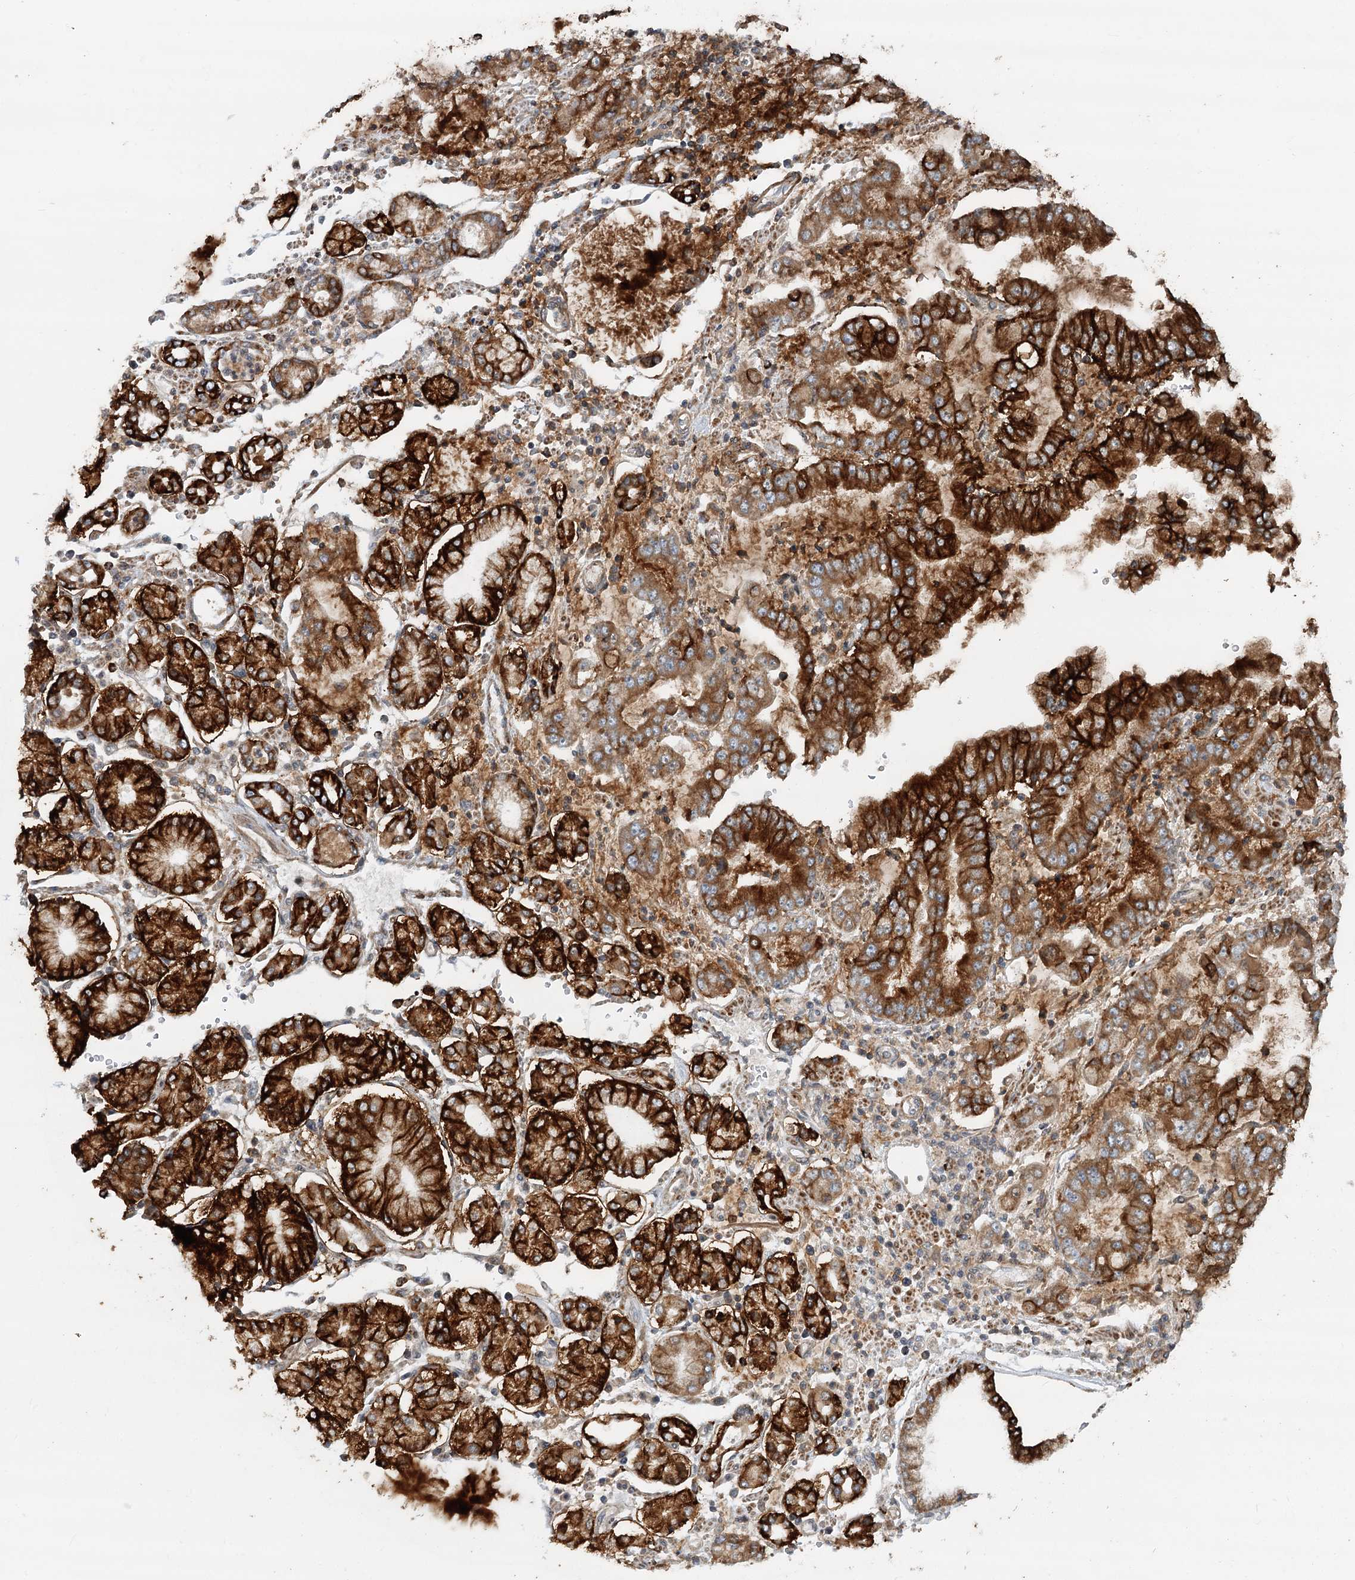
{"staining": {"intensity": "strong", "quantity": ">75%", "location": "cytoplasmic/membranous"}, "tissue": "stomach cancer", "cell_type": "Tumor cells", "image_type": "cancer", "snomed": [{"axis": "morphology", "description": "Adenocarcinoma, NOS"}, {"axis": "topography", "description": "Stomach"}], "caption": "A brown stain shows strong cytoplasmic/membranous expression of a protein in human stomach cancer (adenocarcinoma) tumor cells. The protein is shown in brown color, while the nuclei are stained blue.", "gene": "RNF111", "patient": {"sex": "male", "age": 76}}